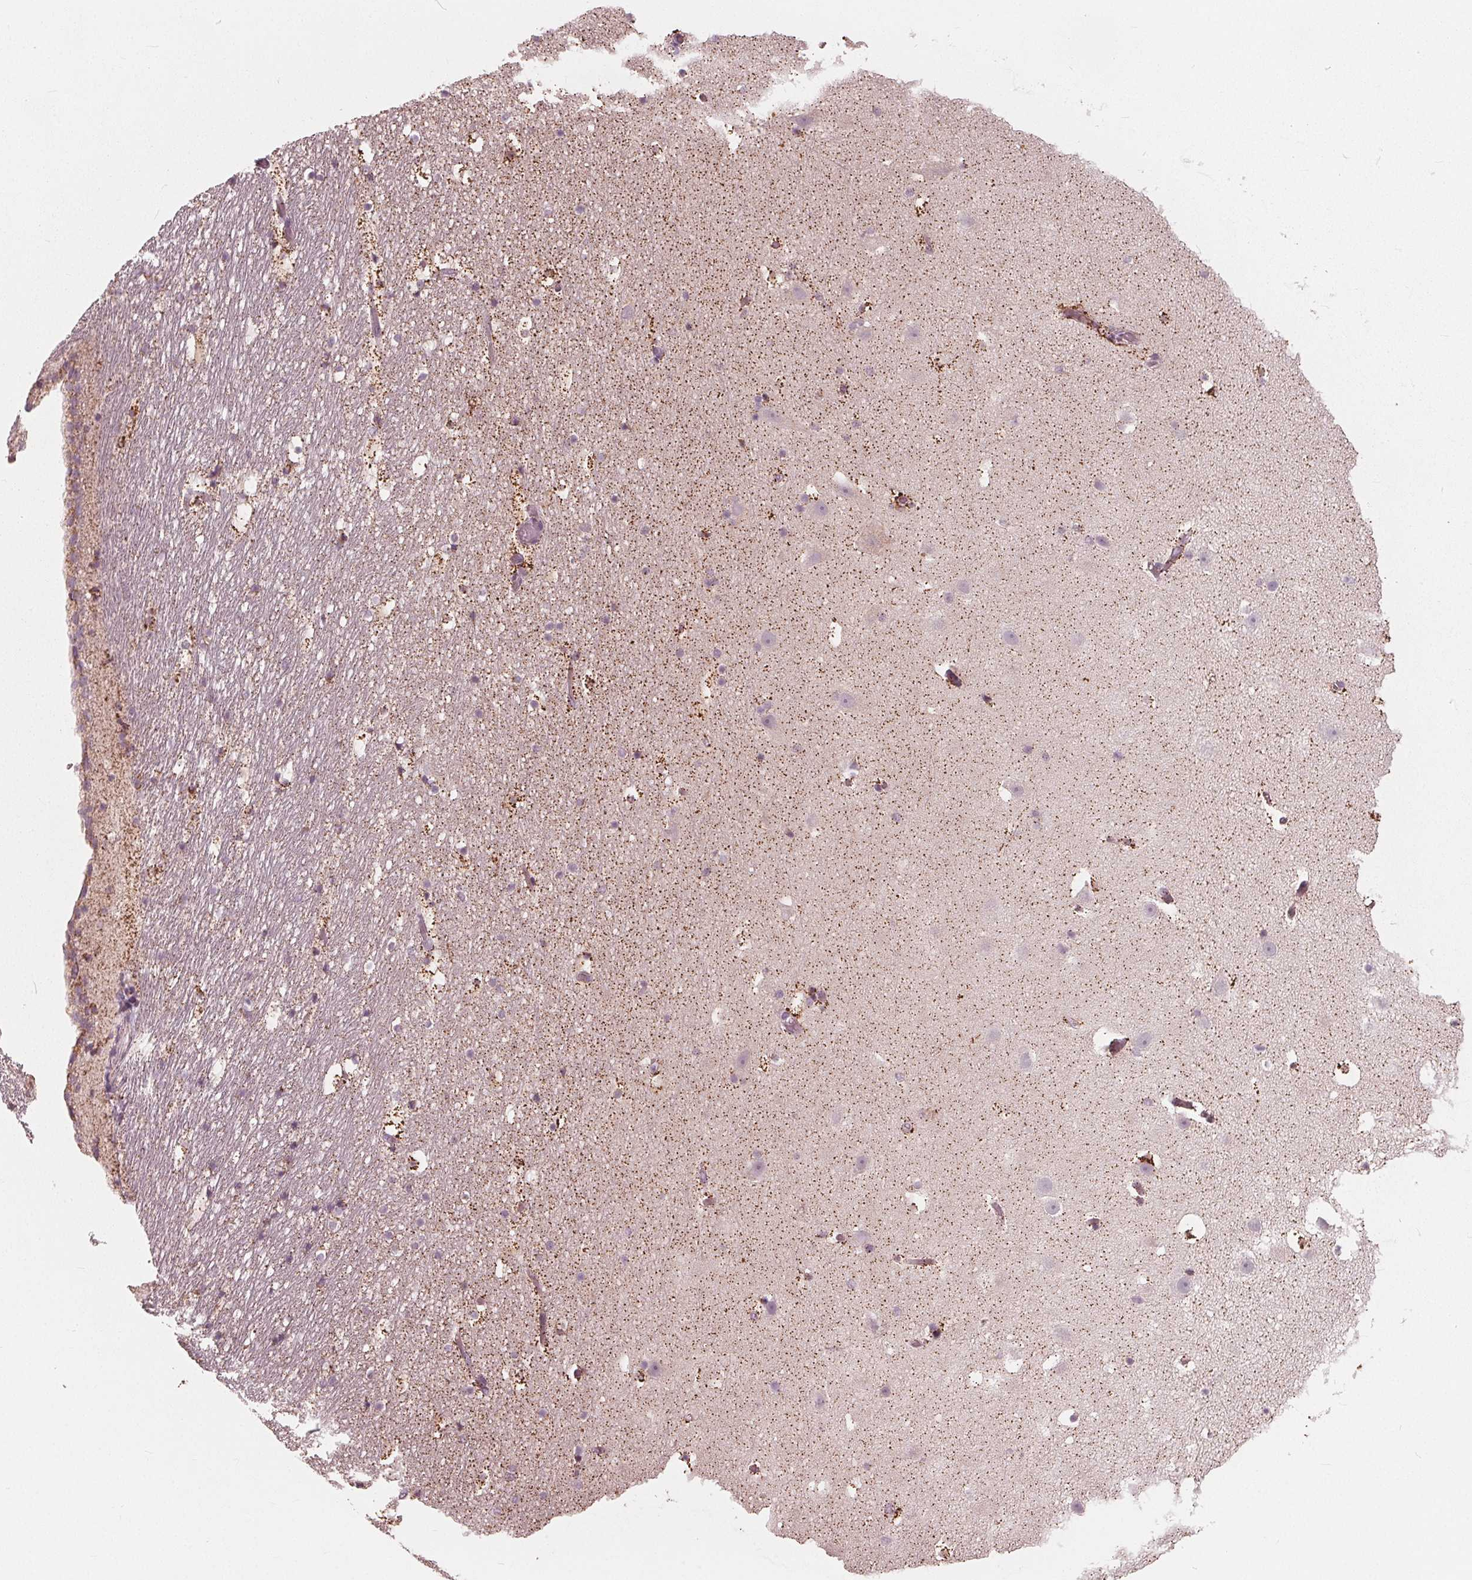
{"staining": {"intensity": "moderate", "quantity": "<25%", "location": "cytoplasmic/membranous"}, "tissue": "hippocampus", "cell_type": "Glial cells", "image_type": "normal", "snomed": [{"axis": "morphology", "description": "Normal tissue, NOS"}, {"axis": "topography", "description": "Hippocampus"}], "caption": "High-power microscopy captured an IHC image of benign hippocampus, revealing moderate cytoplasmic/membranous staining in approximately <25% of glial cells.", "gene": "DCAF4L2", "patient": {"sex": "male", "age": 26}}